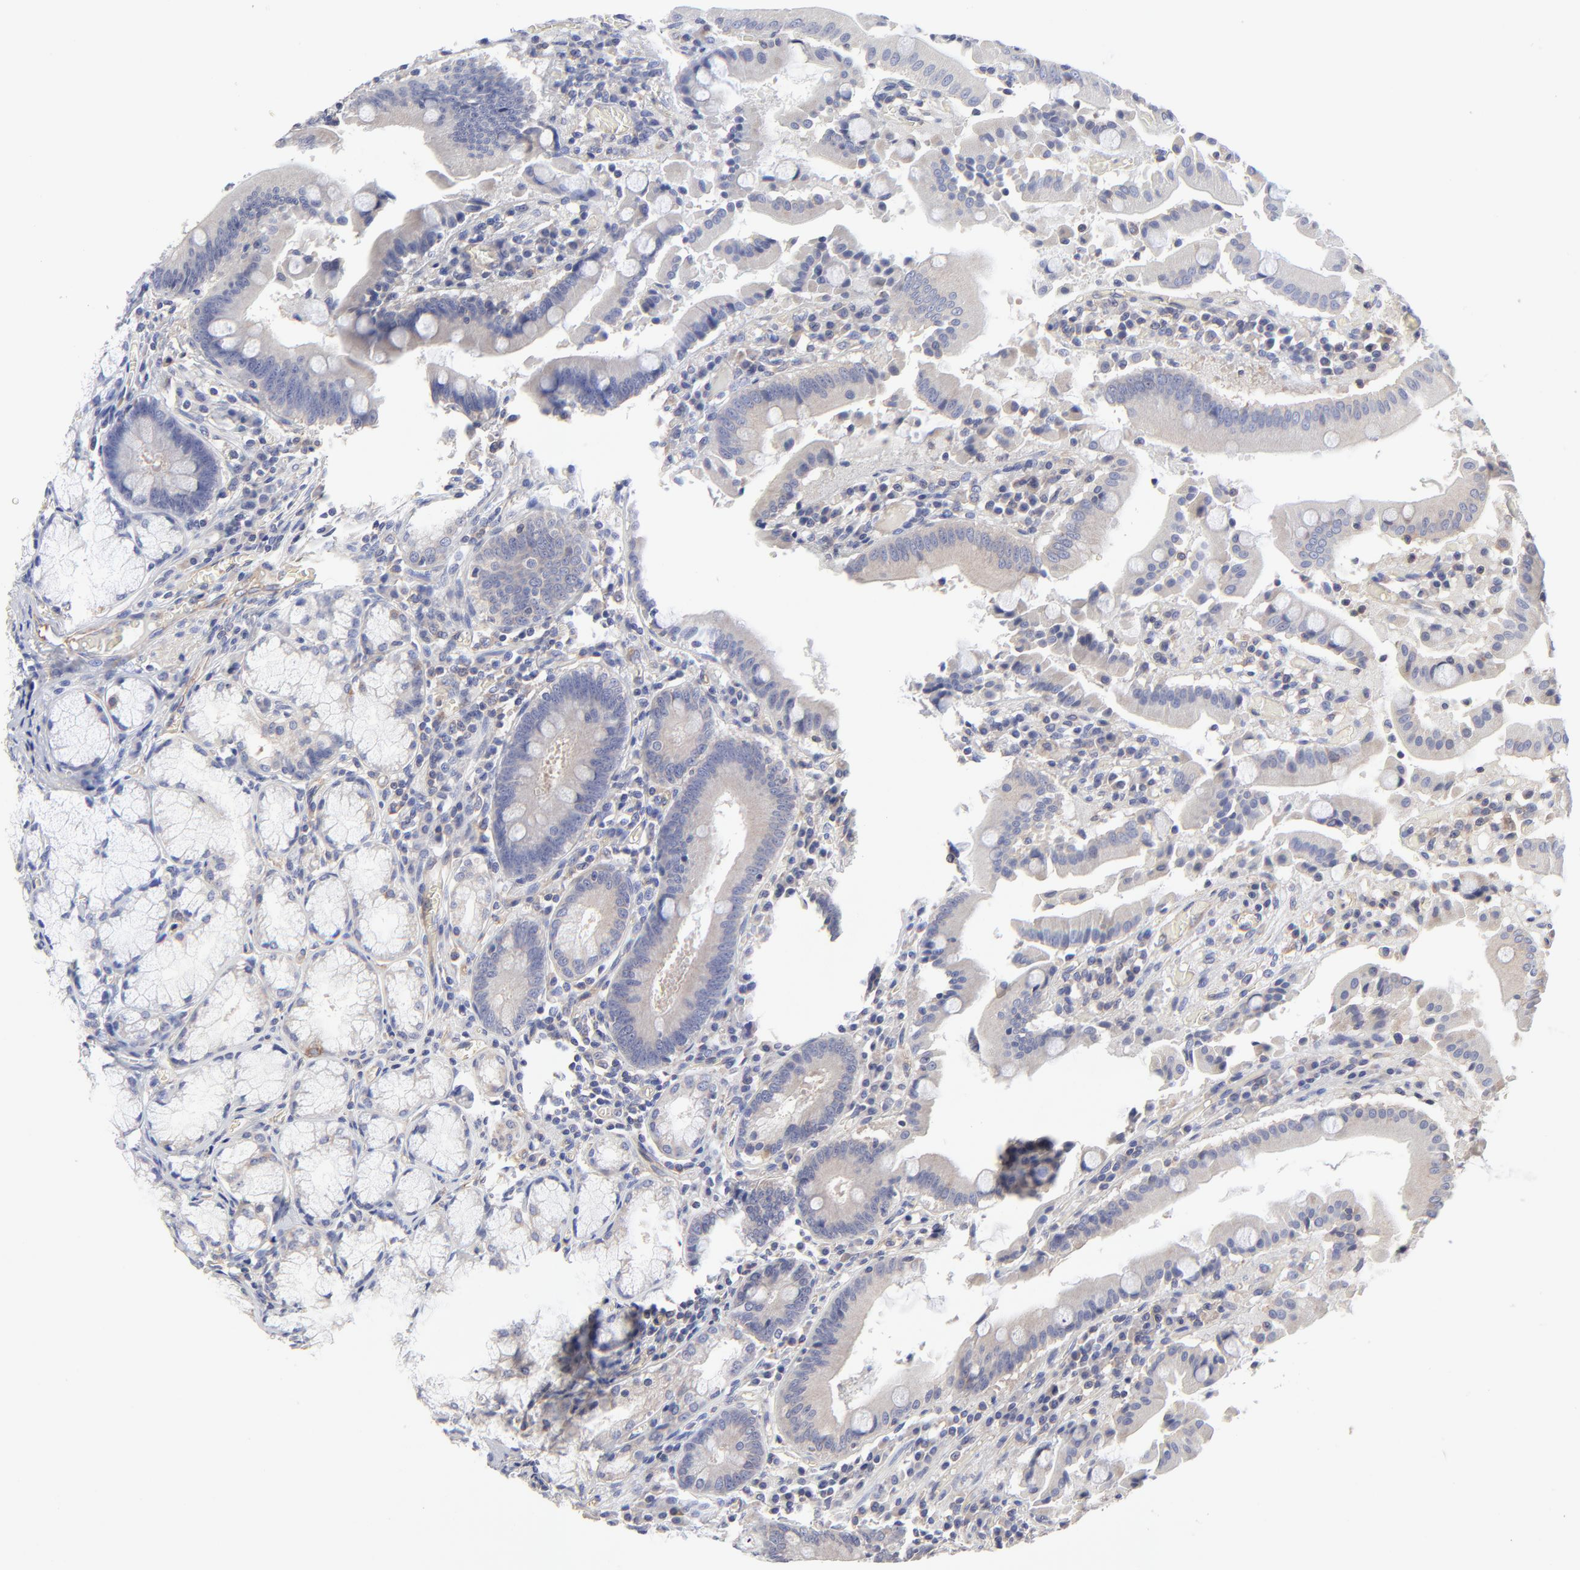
{"staining": {"intensity": "moderate", "quantity": ">75%", "location": "cytoplasmic/membranous"}, "tissue": "stomach", "cell_type": "Glandular cells", "image_type": "normal", "snomed": [{"axis": "morphology", "description": "Normal tissue, NOS"}, {"axis": "topography", "description": "Stomach, lower"}], "caption": "Brown immunohistochemical staining in unremarkable stomach shows moderate cytoplasmic/membranous staining in about >75% of glandular cells. (Brightfield microscopy of DAB IHC at high magnification).", "gene": "SULF2", "patient": {"sex": "male", "age": 56}}